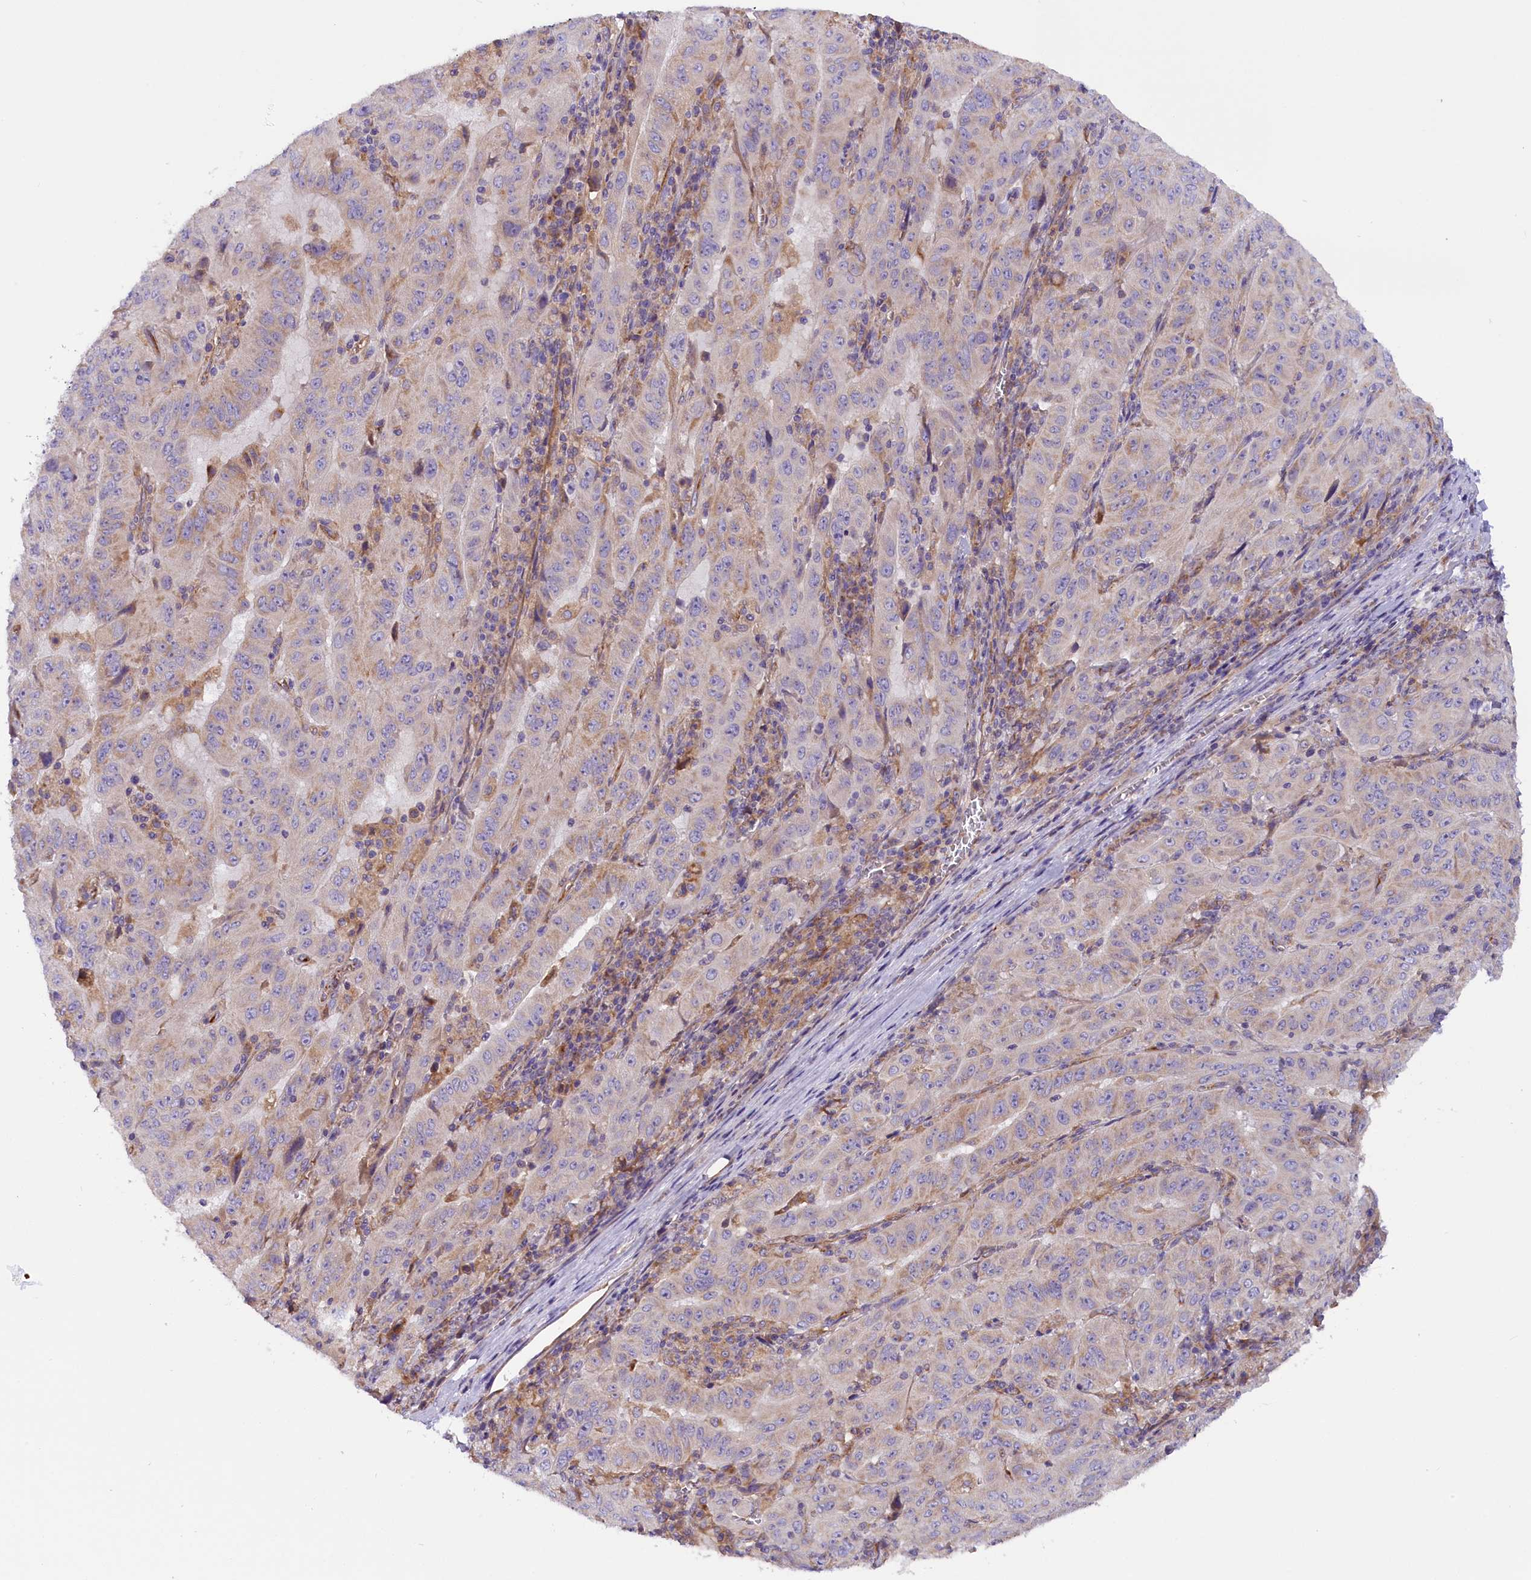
{"staining": {"intensity": "weak", "quantity": "25%-75%", "location": "cytoplasmic/membranous"}, "tissue": "pancreatic cancer", "cell_type": "Tumor cells", "image_type": "cancer", "snomed": [{"axis": "morphology", "description": "Adenocarcinoma, NOS"}, {"axis": "topography", "description": "Pancreas"}], "caption": "The histopathology image demonstrates staining of adenocarcinoma (pancreatic), revealing weak cytoplasmic/membranous protein staining (brown color) within tumor cells.", "gene": "DNAJB9", "patient": {"sex": "male", "age": 63}}